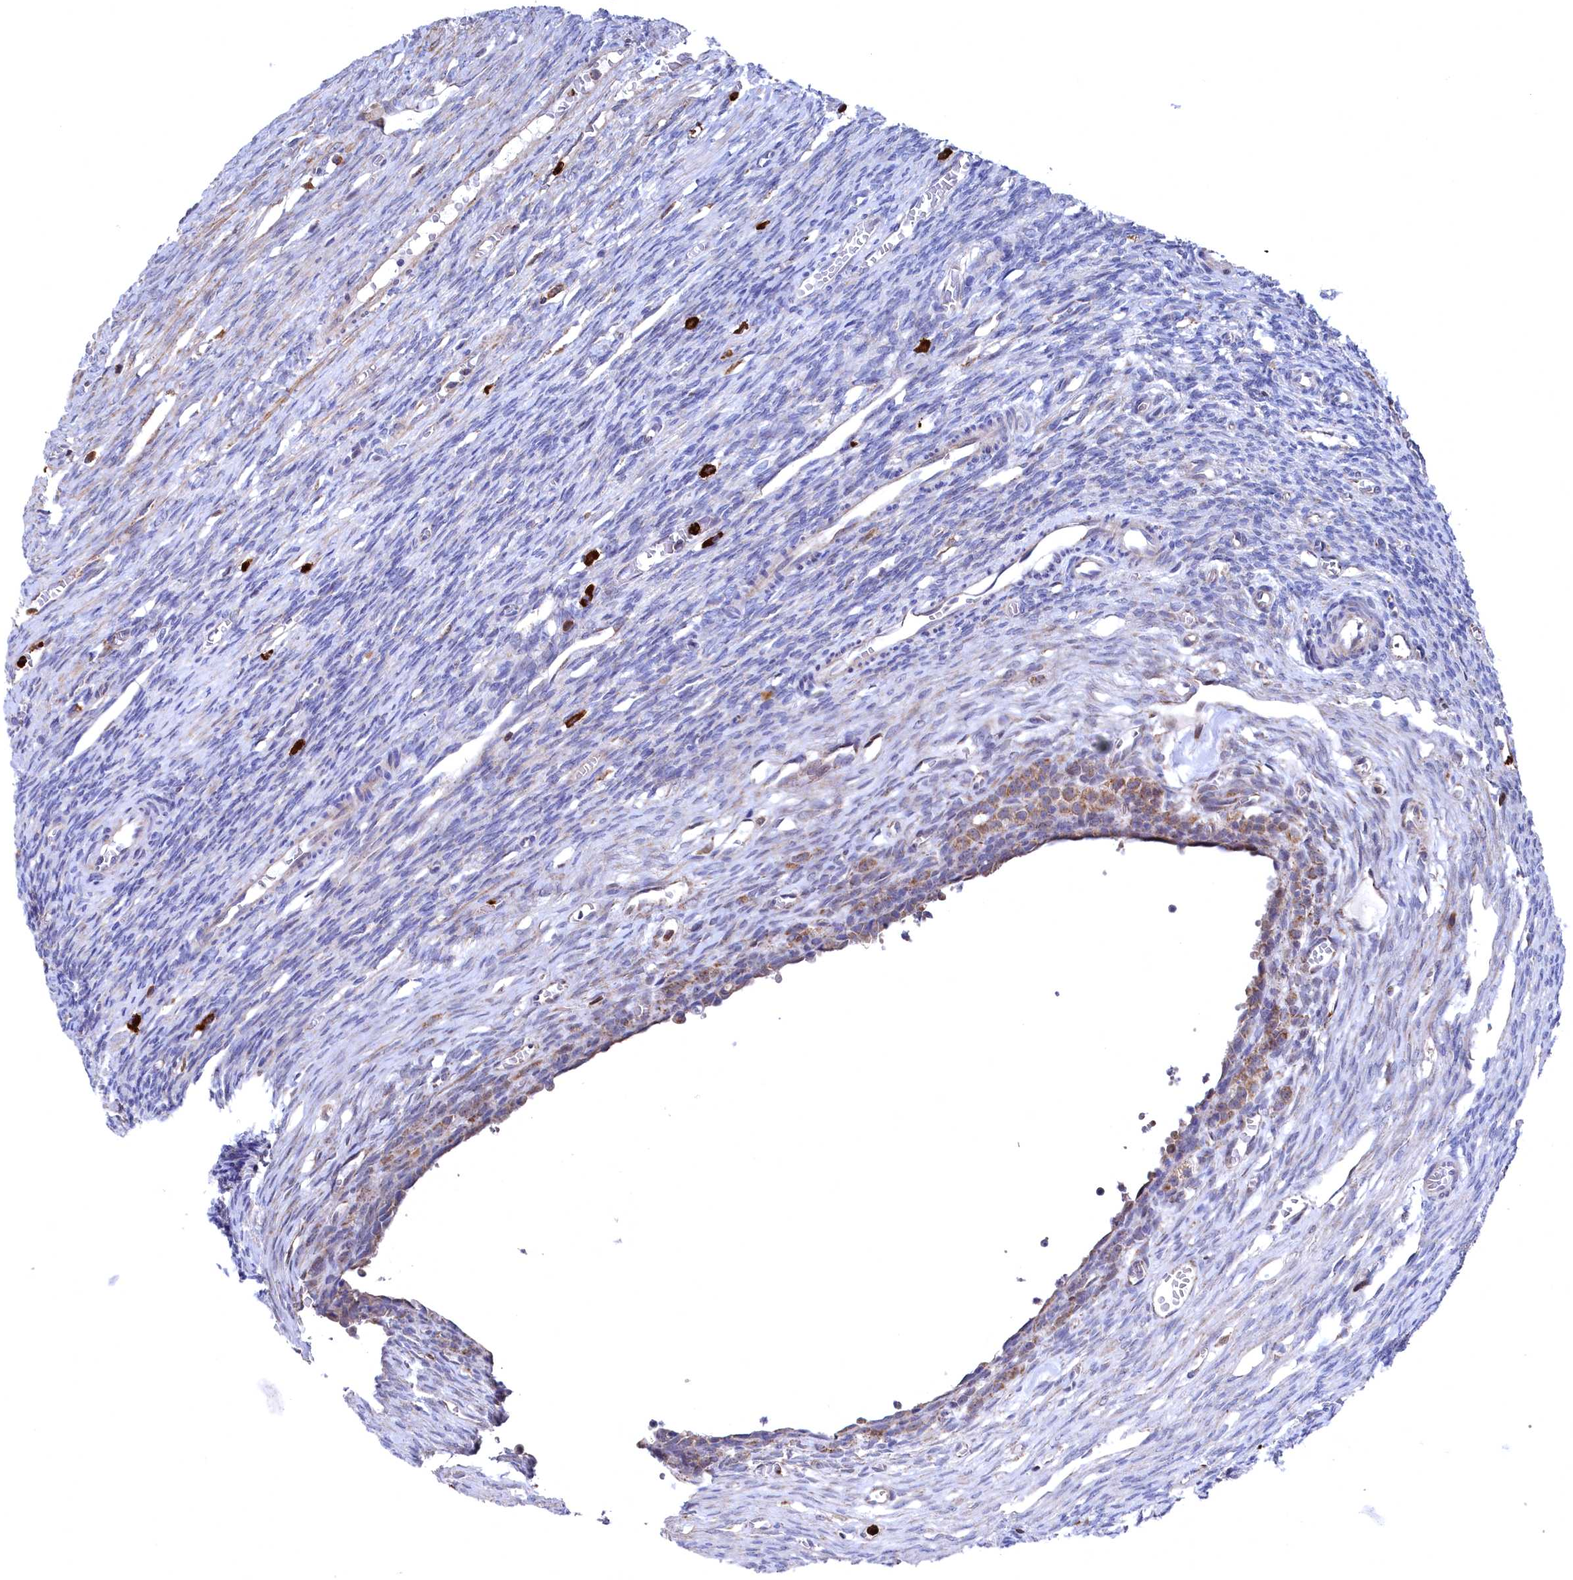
{"staining": {"intensity": "negative", "quantity": "none", "location": "none"}, "tissue": "ovary", "cell_type": "Ovarian stroma cells", "image_type": "normal", "snomed": [{"axis": "morphology", "description": "Normal tissue, NOS"}, {"axis": "topography", "description": "Ovary"}], "caption": "An IHC micrograph of benign ovary is shown. There is no staining in ovarian stroma cells of ovary.", "gene": "CHCHD1", "patient": {"sex": "female", "age": 27}}